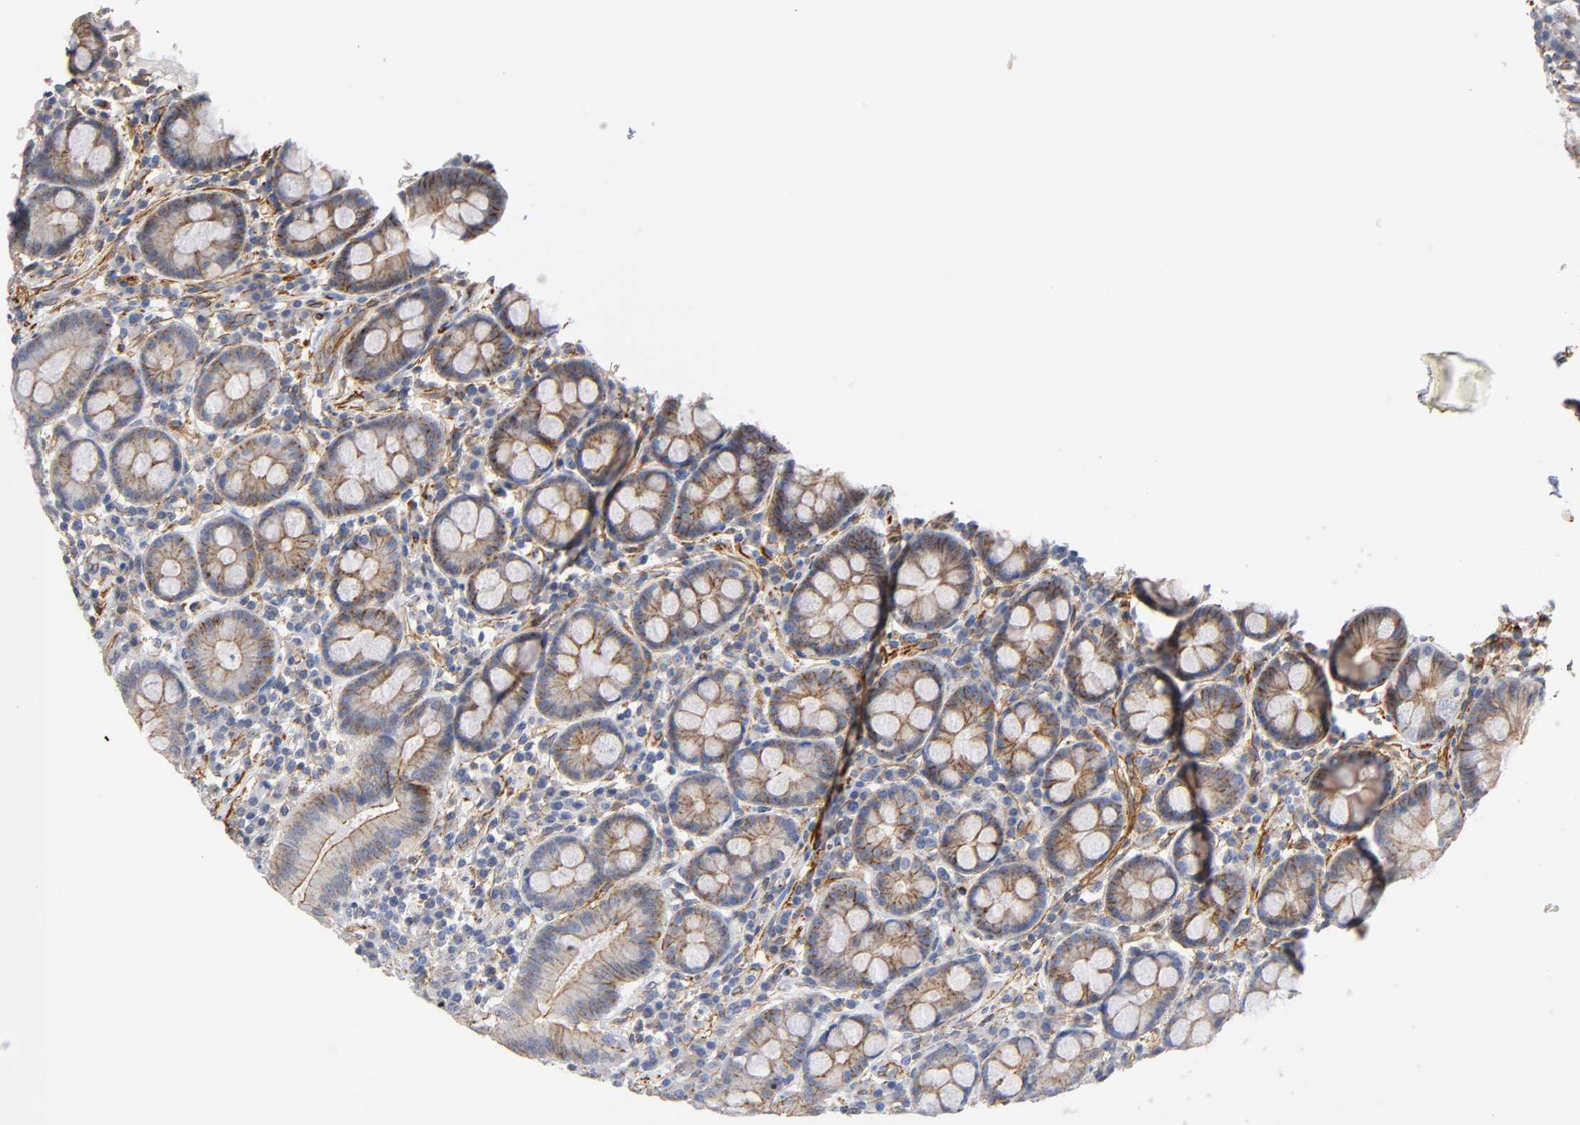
{"staining": {"intensity": "moderate", "quantity": ">75%", "location": "cytoplasmic/membranous"}, "tissue": "duodenum", "cell_type": "Glandular cells", "image_type": "normal", "snomed": [{"axis": "morphology", "description": "Normal tissue, NOS"}, {"axis": "topography", "description": "Duodenum"}], "caption": "Duodenum stained for a protein (brown) reveals moderate cytoplasmic/membranous positive expression in approximately >75% of glandular cells.", "gene": "SPTAN1", "patient": {"sex": "male", "age": 50}}